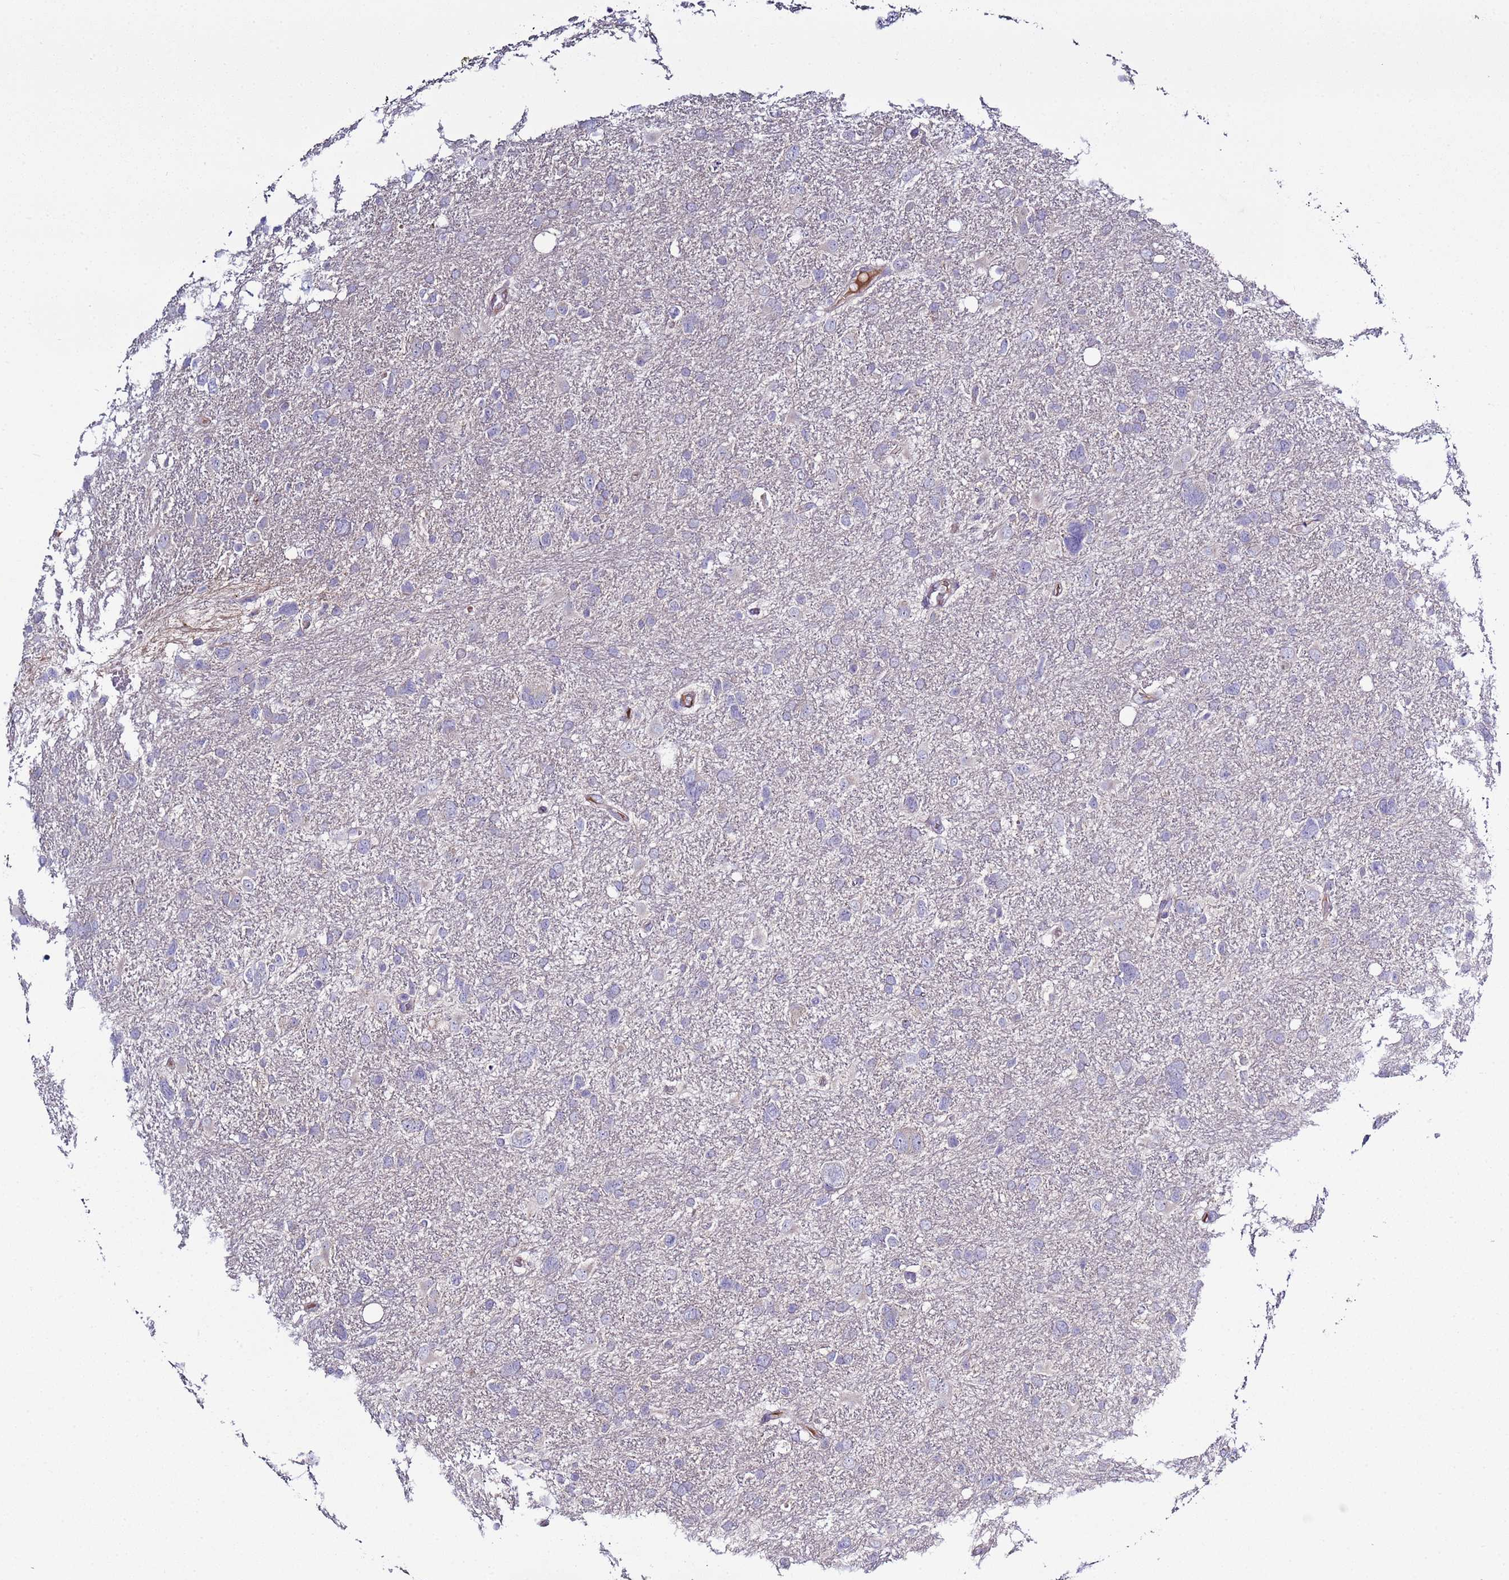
{"staining": {"intensity": "negative", "quantity": "none", "location": "none"}, "tissue": "glioma", "cell_type": "Tumor cells", "image_type": "cancer", "snomed": [{"axis": "morphology", "description": "Glioma, malignant, High grade"}, {"axis": "topography", "description": "Brain"}], "caption": "Tumor cells show no significant protein positivity in glioma. The staining is performed using DAB brown chromogen with nuclei counter-stained in using hematoxylin.", "gene": "RABL2B", "patient": {"sex": "male", "age": 61}}